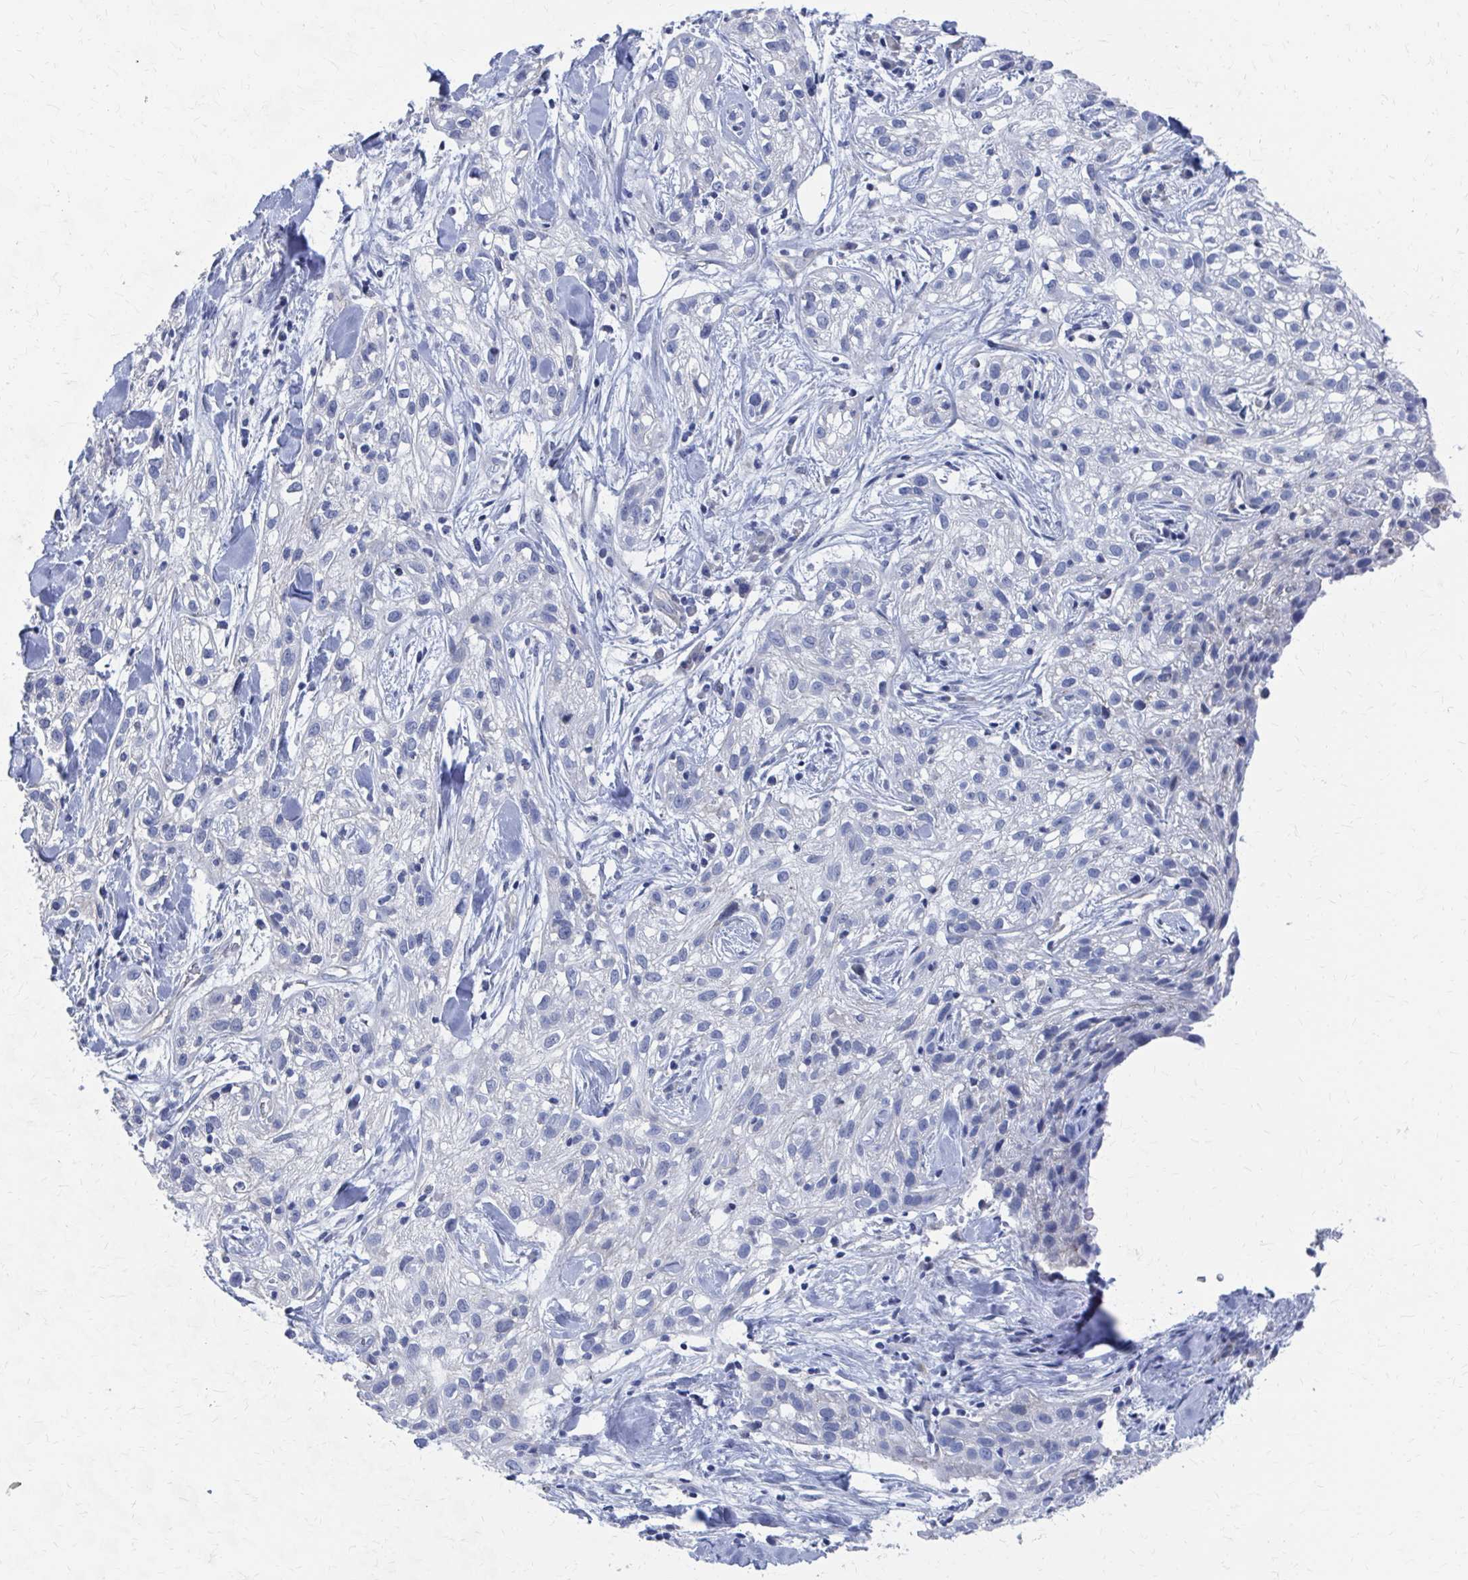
{"staining": {"intensity": "negative", "quantity": "none", "location": "none"}, "tissue": "skin cancer", "cell_type": "Tumor cells", "image_type": "cancer", "snomed": [{"axis": "morphology", "description": "Squamous cell carcinoma, NOS"}, {"axis": "topography", "description": "Skin"}], "caption": "Tumor cells are negative for brown protein staining in skin cancer.", "gene": "PLEKHG7", "patient": {"sex": "male", "age": 82}}